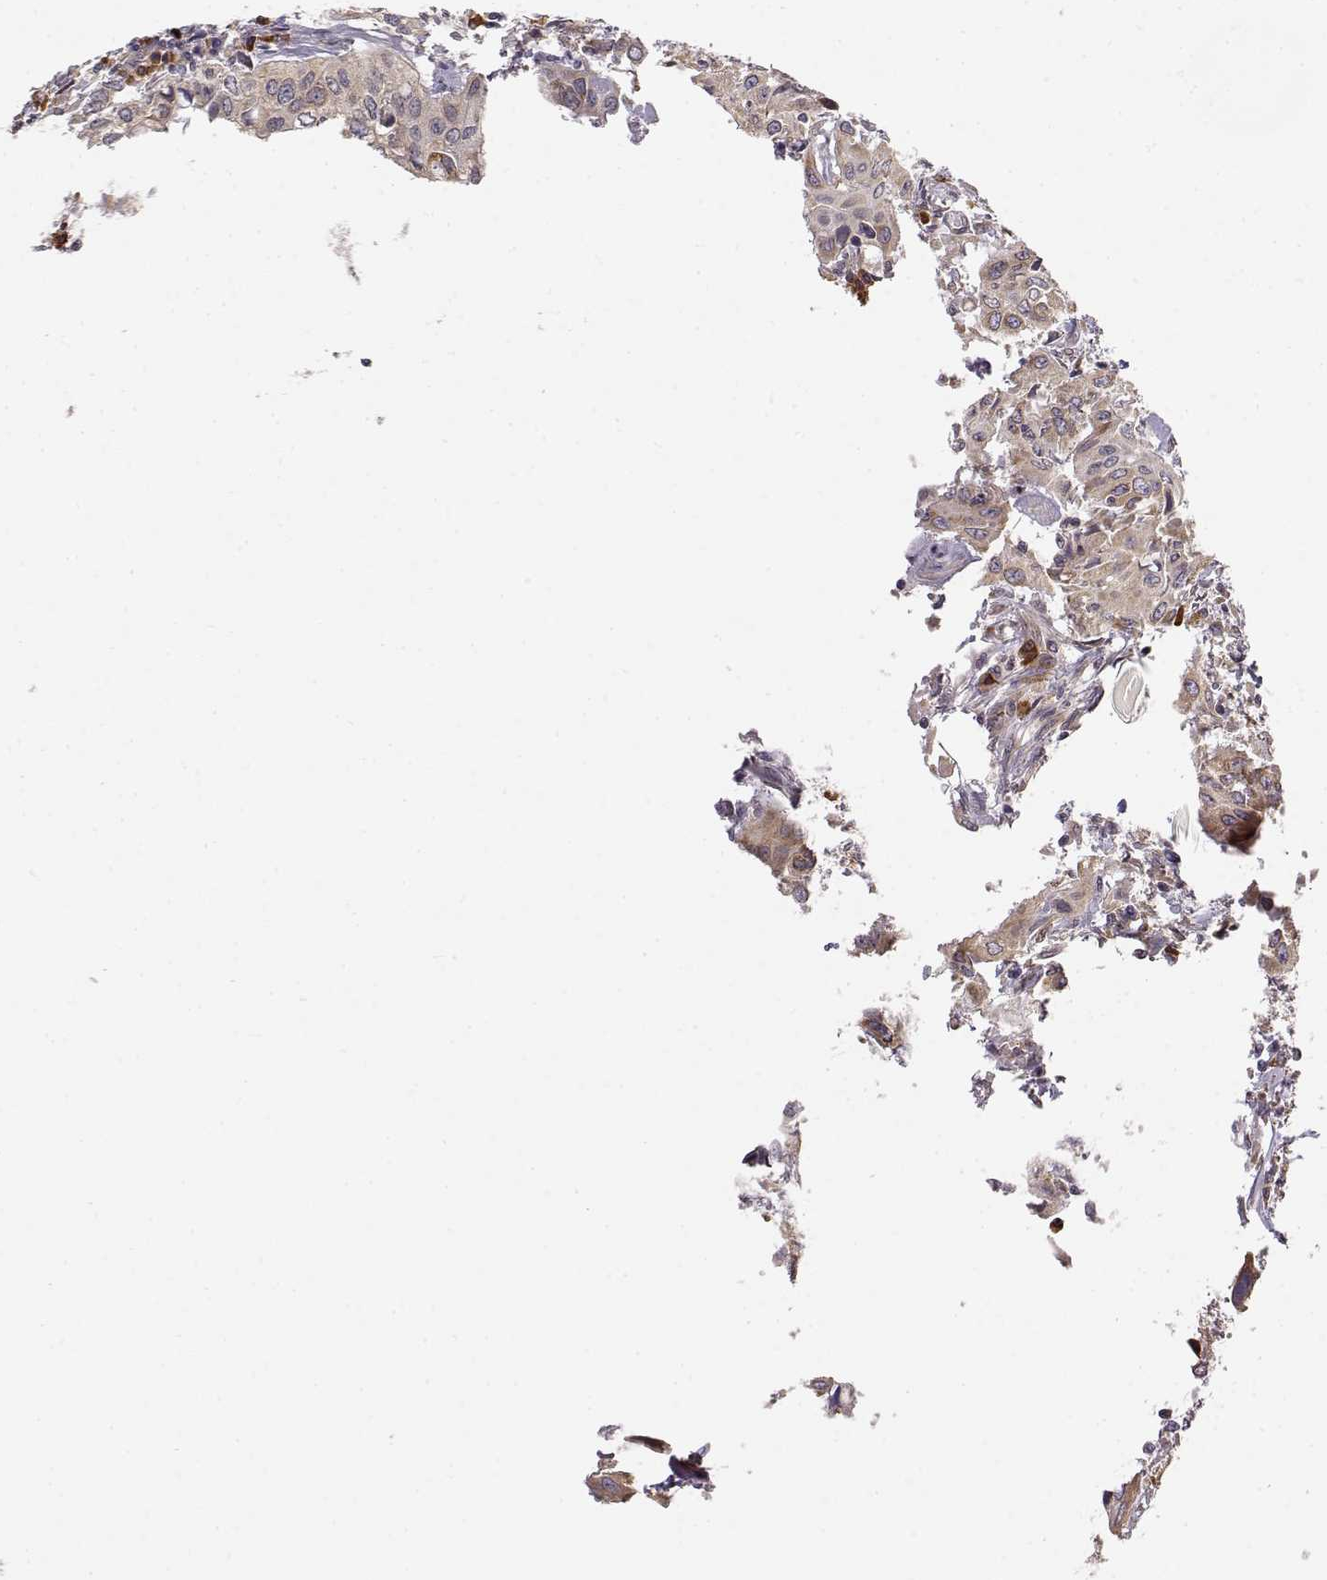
{"staining": {"intensity": "weak", "quantity": ">75%", "location": "cytoplasmic/membranous"}, "tissue": "urothelial cancer", "cell_type": "Tumor cells", "image_type": "cancer", "snomed": [{"axis": "morphology", "description": "Urothelial carcinoma, High grade"}, {"axis": "topography", "description": "Urinary bladder"}], "caption": "Immunohistochemistry staining of urothelial cancer, which displays low levels of weak cytoplasmic/membranous expression in about >75% of tumor cells indicating weak cytoplasmic/membranous protein expression. The staining was performed using DAB (3,3'-diaminobenzidine) (brown) for protein detection and nuclei were counterstained in hematoxylin (blue).", "gene": "ERGIC2", "patient": {"sex": "male", "age": 82}}